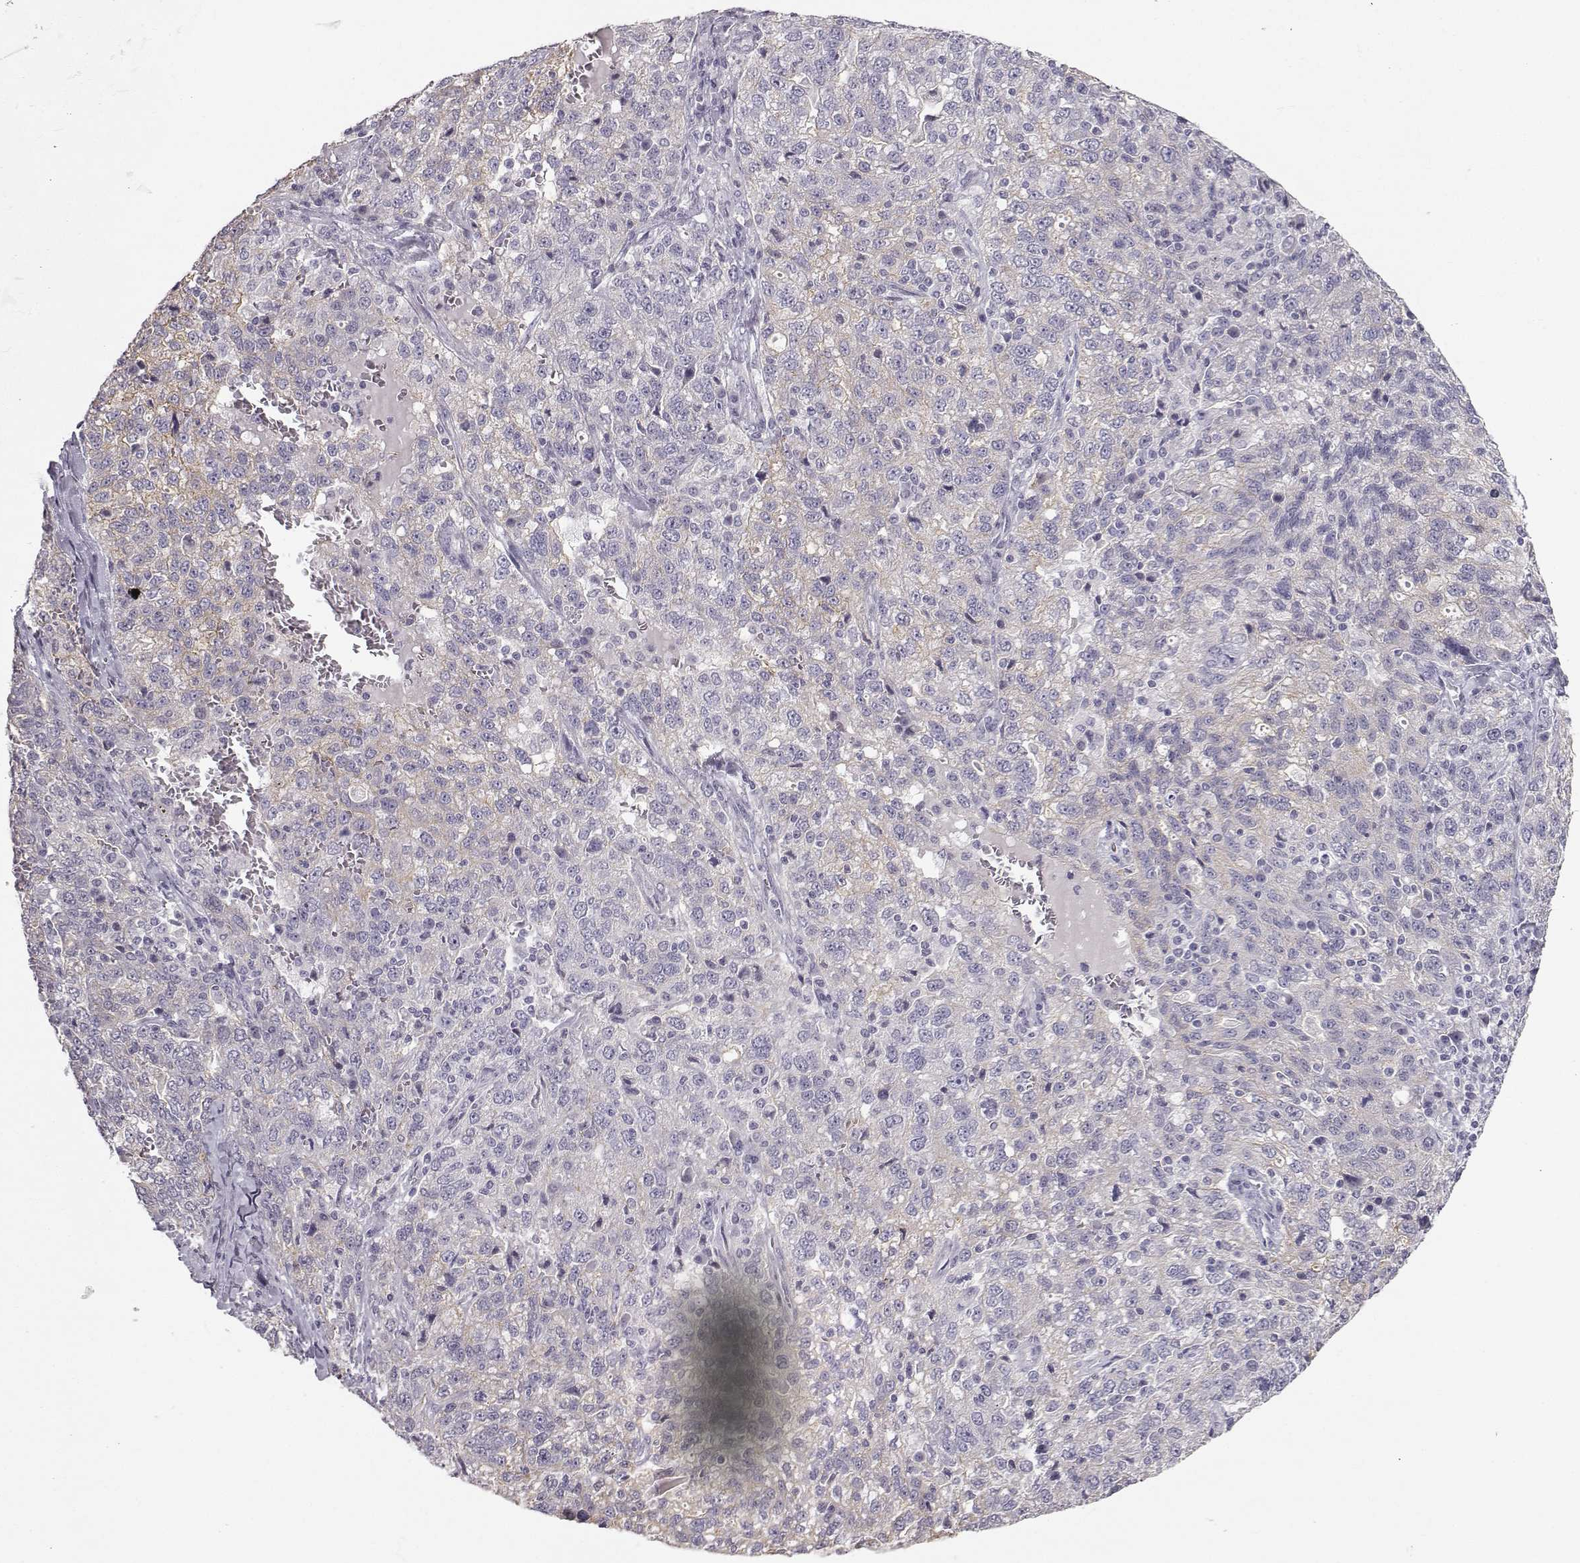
{"staining": {"intensity": "negative", "quantity": "none", "location": "none"}, "tissue": "ovarian cancer", "cell_type": "Tumor cells", "image_type": "cancer", "snomed": [{"axis": "morphology", "description": "Cystadenocarcinoma, serous, NOS"}, {"axis": "topography", "description": "Ovary"}], "caption": "Ovarian serous cystadenocarcinoma was stained to show a protein in brown. There is no significant expression in tumor cells.", "gene": "ZNF185", "patient": {"sex": "female", "age": 71}}